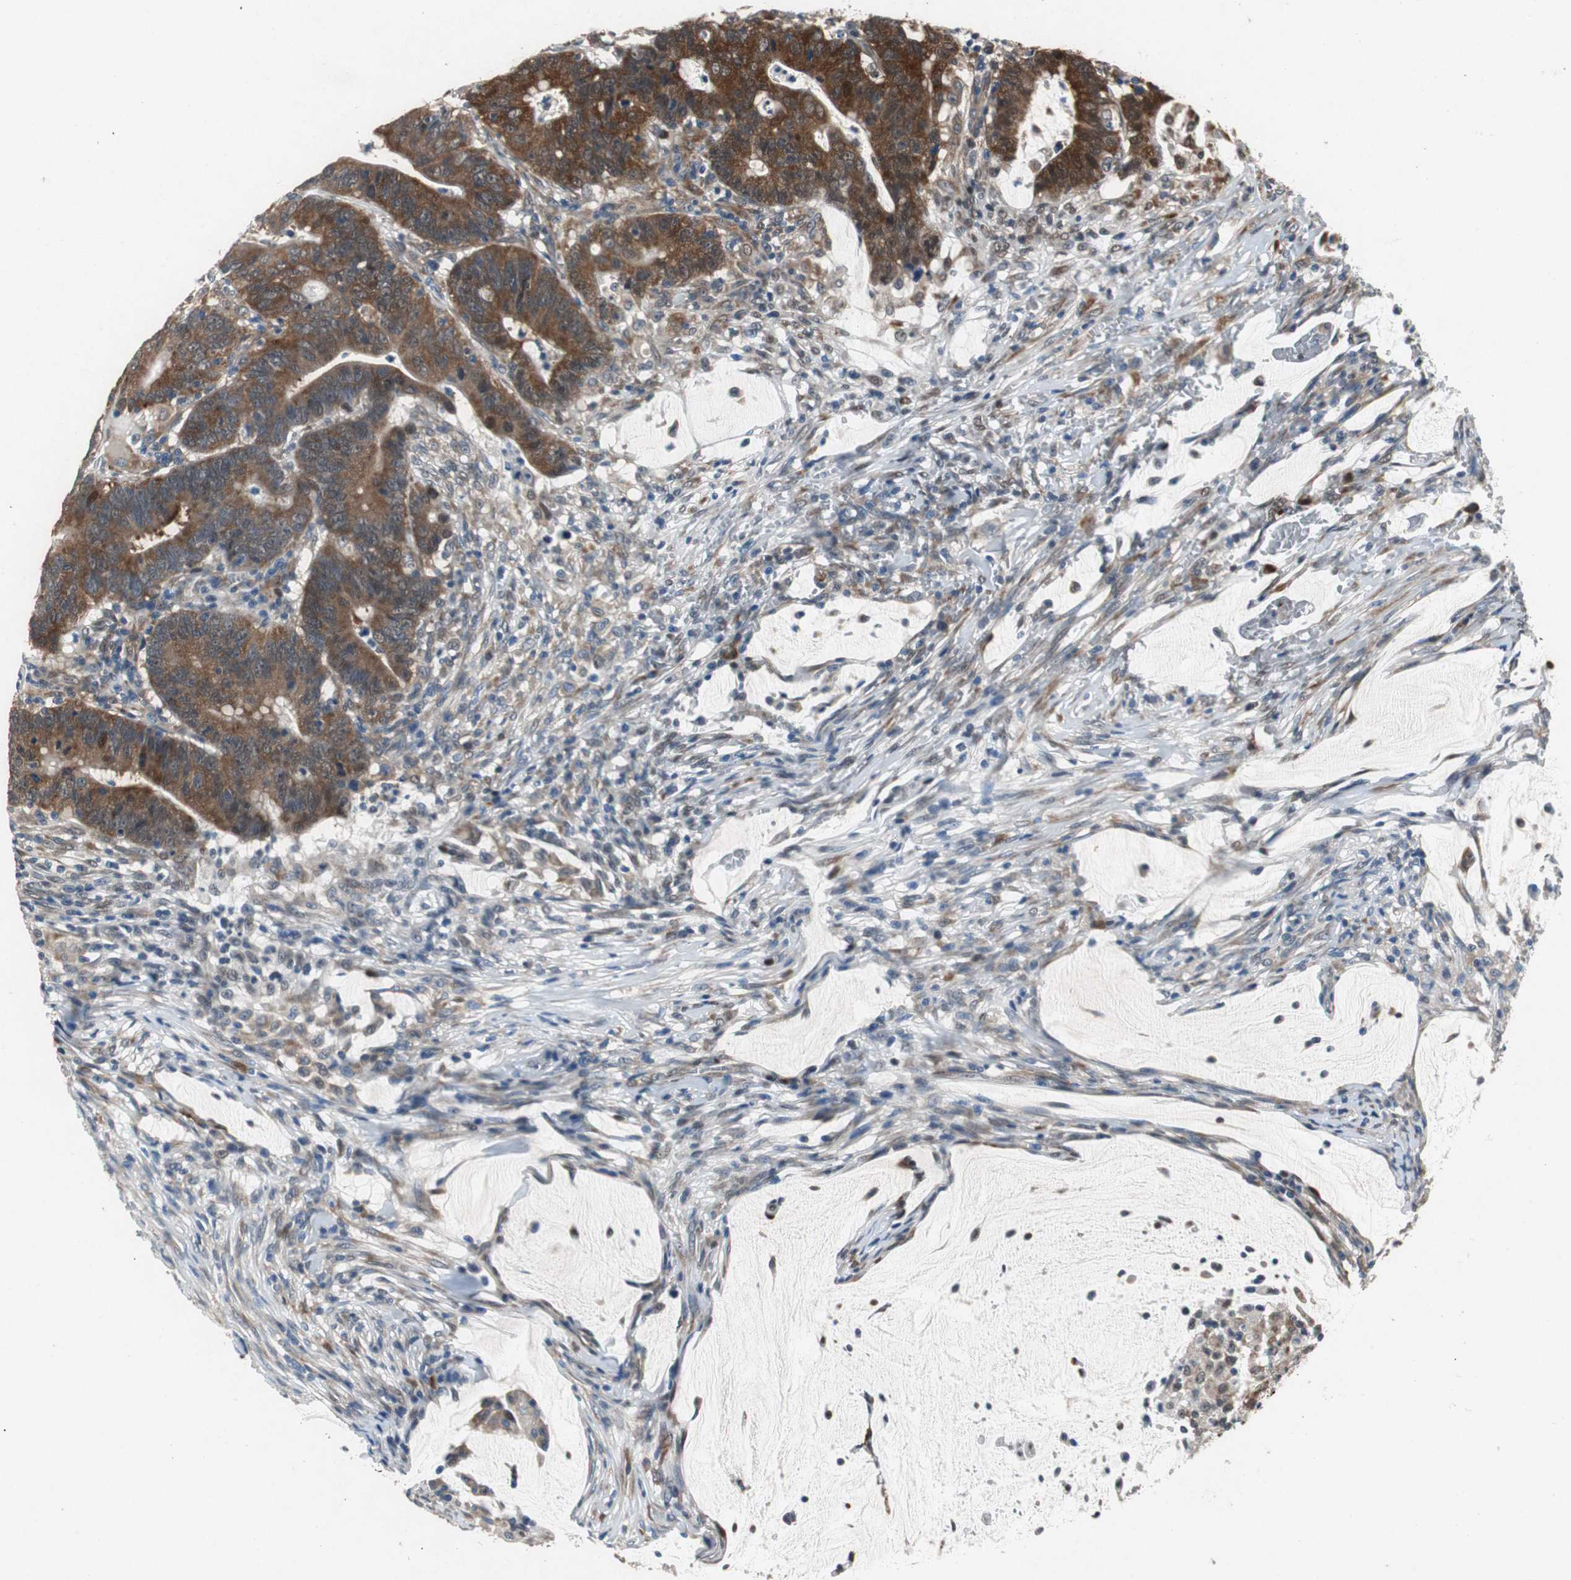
{"staining": {"intensity": "strong", "quantity": ">75%", "location": "cytoplasmic/membranous"}, "tissue": "colorectal cancer", "cell_type": "Tumor cells", "image_type": "cancer", "snomed": [{"axis": "morphology", "description": "Adenocarcinoma, NOS"}, {"axis": "topography", "description": "Colon"}], "caption": "Protein analysis of adenocarcinoma (colorectal) tissue exhibits strong cytoplasmic/membranous expression in approximately >75% of tumor cells. (Stains: DAB (3,3'-diaminobenzidine) in brown, nuclei in blue, Microscopy: brightfield microscopy at high magnification).", "gene": "RPL35", "patient": {"sex": "male", "age": 45}}